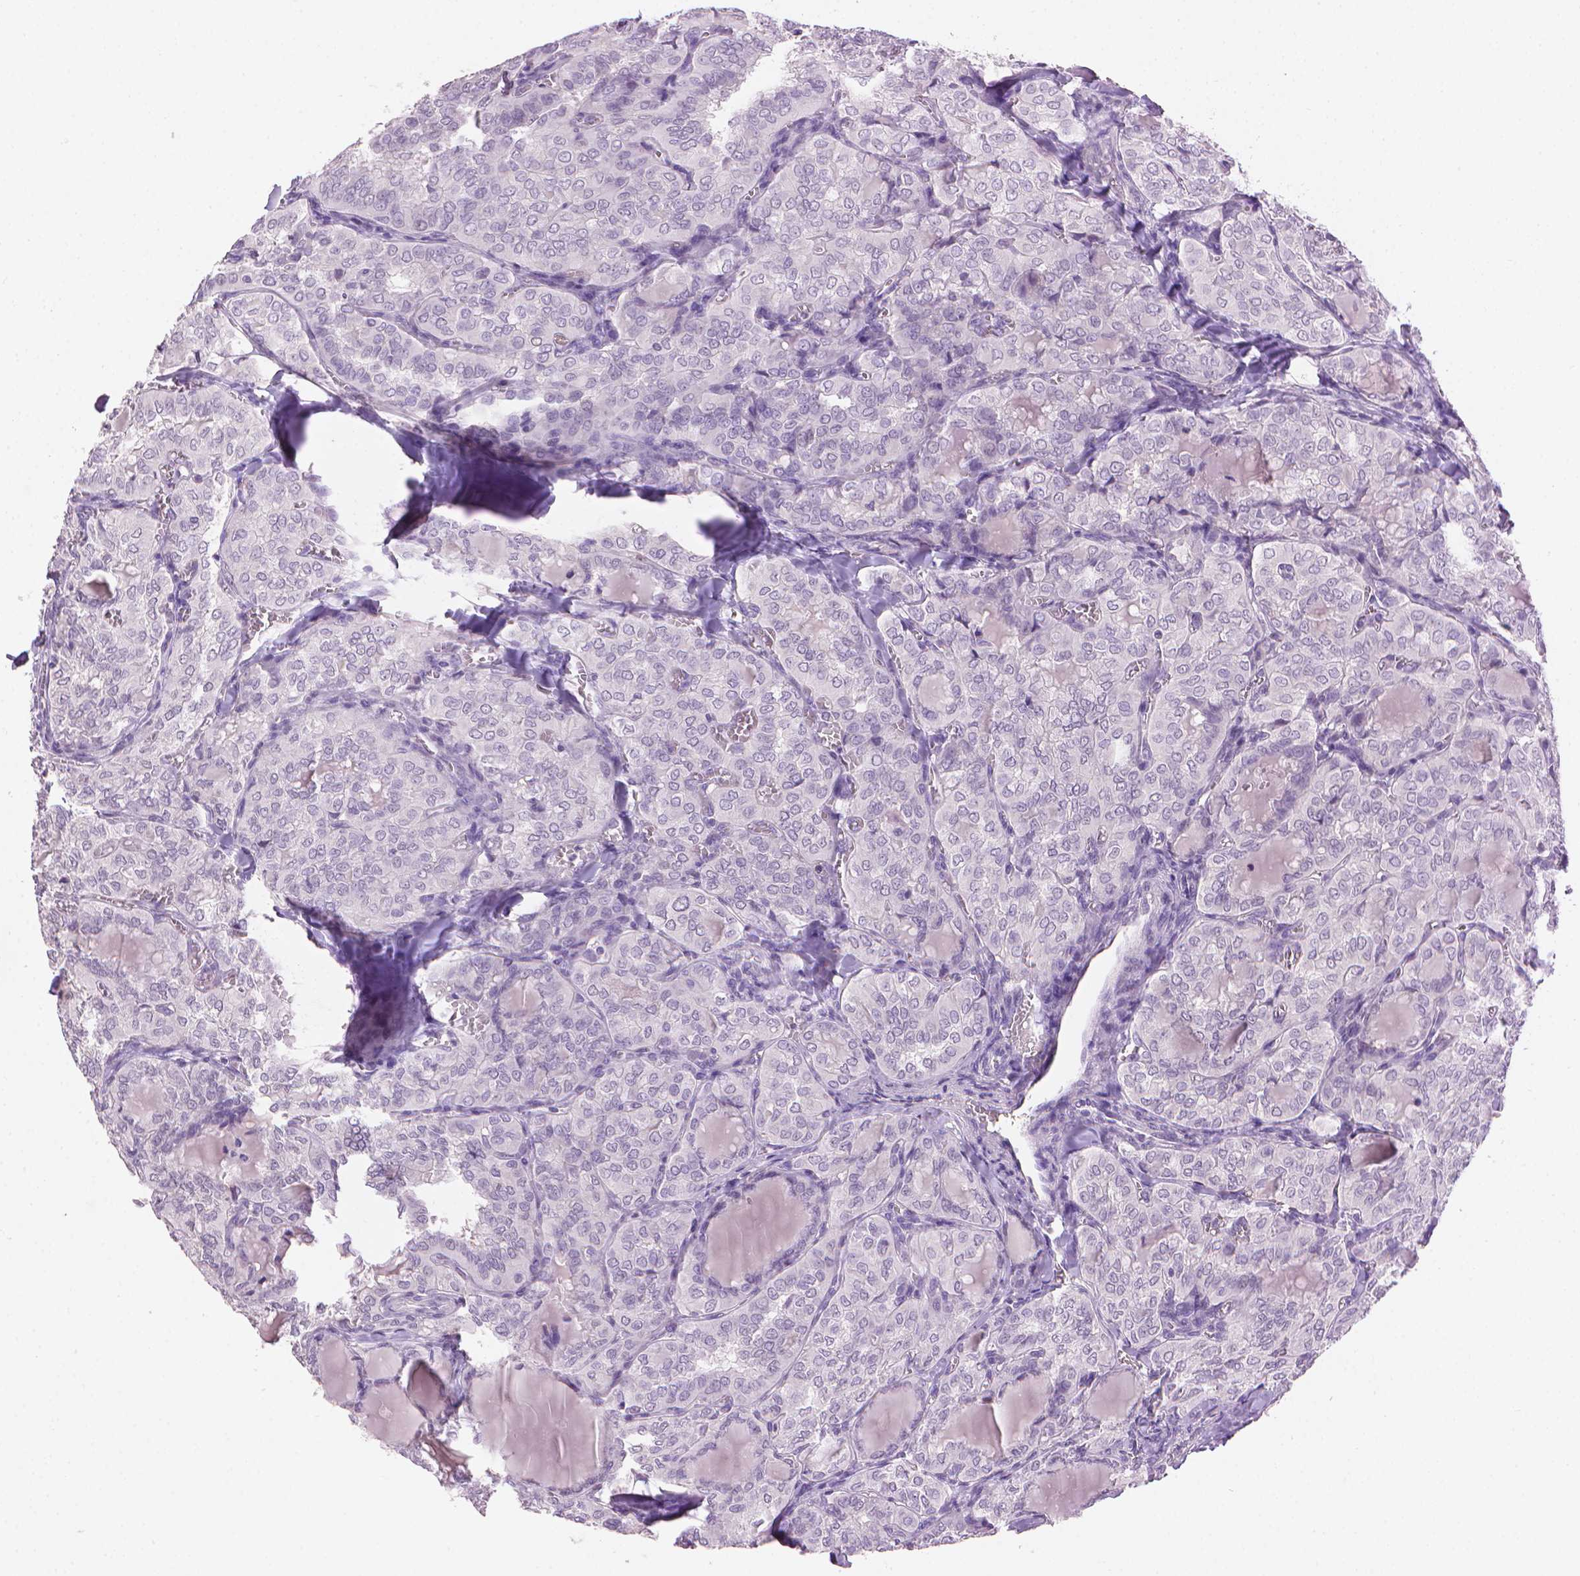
{"staining": {"intensity": "negative", "quantity": "none", "location": "none"}, "tissue": "thyroid cancer", "cell_type": "Tumor cells", "image_type": "cancer", "snomed": [{"axis": "morphology", "description": "Papillary adenocarcinoma, NOS"}, {"axis": "topography", "description": "Thyroid gland"}], "caption": "Thyroid papillary adenocarcinoma was stained to show a protein in brown. There is no significant positivity in tumor cells.", "gene": "MLANA", "patient": {"sex": "female", "age": 41}}